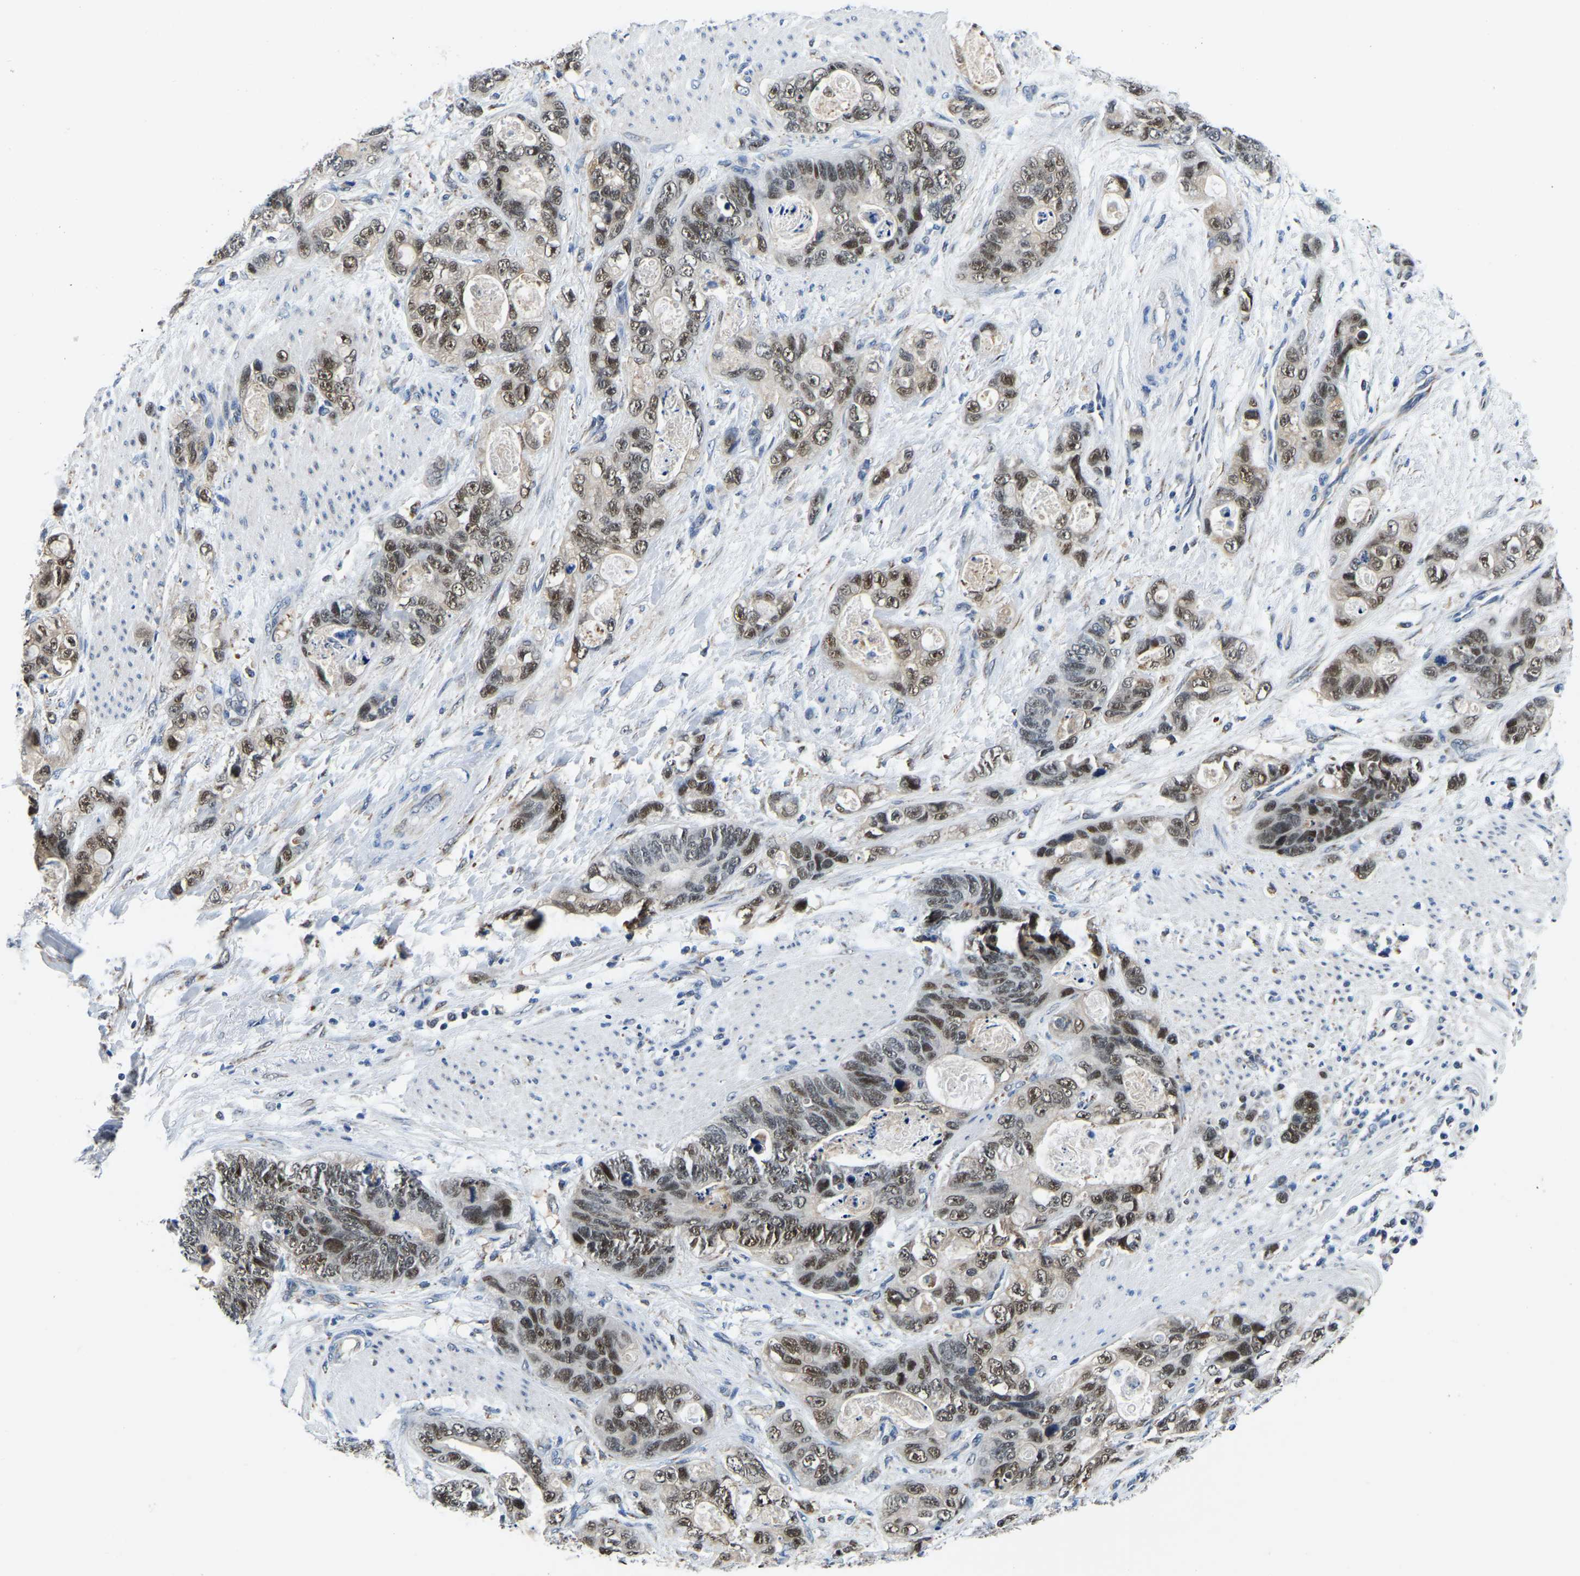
{"staining": {"intensity": "moderate", "quantity": ">75%", "location": "nuclear"}, "tissue": "stomach cancer", "cell_type": "Tumor cells", "image_type": "cancer", "snomed": [{"axis": "morphology", "description": "Normal tissue, NOS"}, {"axis": "morphology", "description": "Adenocarcinoma, NOS"}, {"axis": "topography", "description": "Stomach"}], "caption": "Adenocarcinoma (stomach) was stained to show a protein in brown. There is medium levels of moderate nuclear expression in about >75% of tumor cells.", "gene": "BNIP3L", "patient": {"sex": "female", "age": 89}}